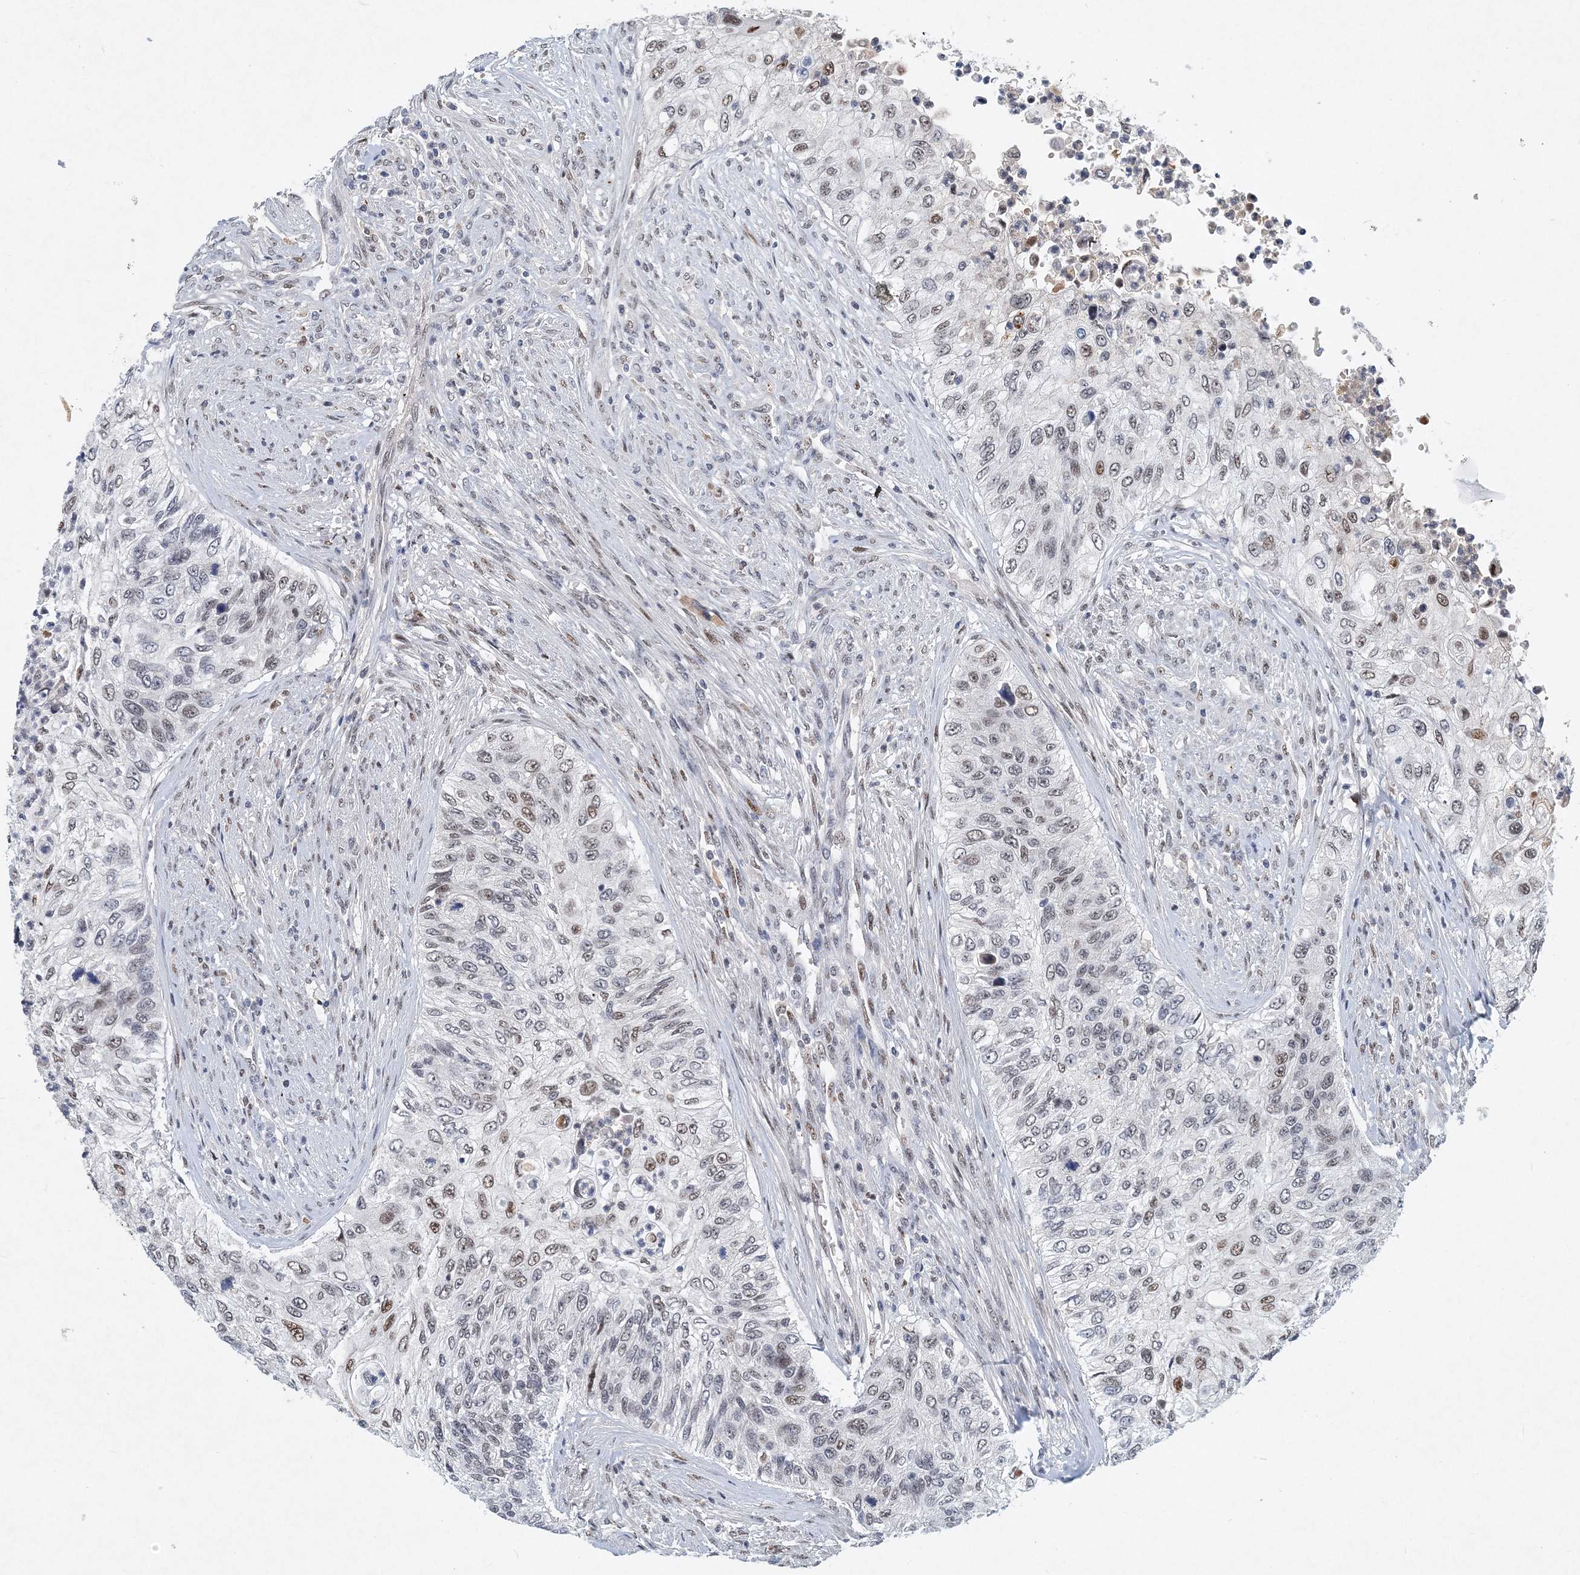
{"staining": {"intensity": "weak", "quantity": "<25%", "location": "nuclear"}, "tissue": "urothelial cancer", "cell_type": "Tumor cells", "image_type": "cancer", "snomed": [{"axis": "morphology", "description": "Urothelial carcinoma, High grade"}, {"axis": "topography", "description": "Urinary bladder"}], "caption": "Photomicrograph shows no protein staining in tumor cells of high-grade urothelial carcinoma tissue. (Immunohistochemistry, brightfield microscopy, high magnification).", "gene": "KPNA4", "patient": {"sex": "female", "age": 60}}